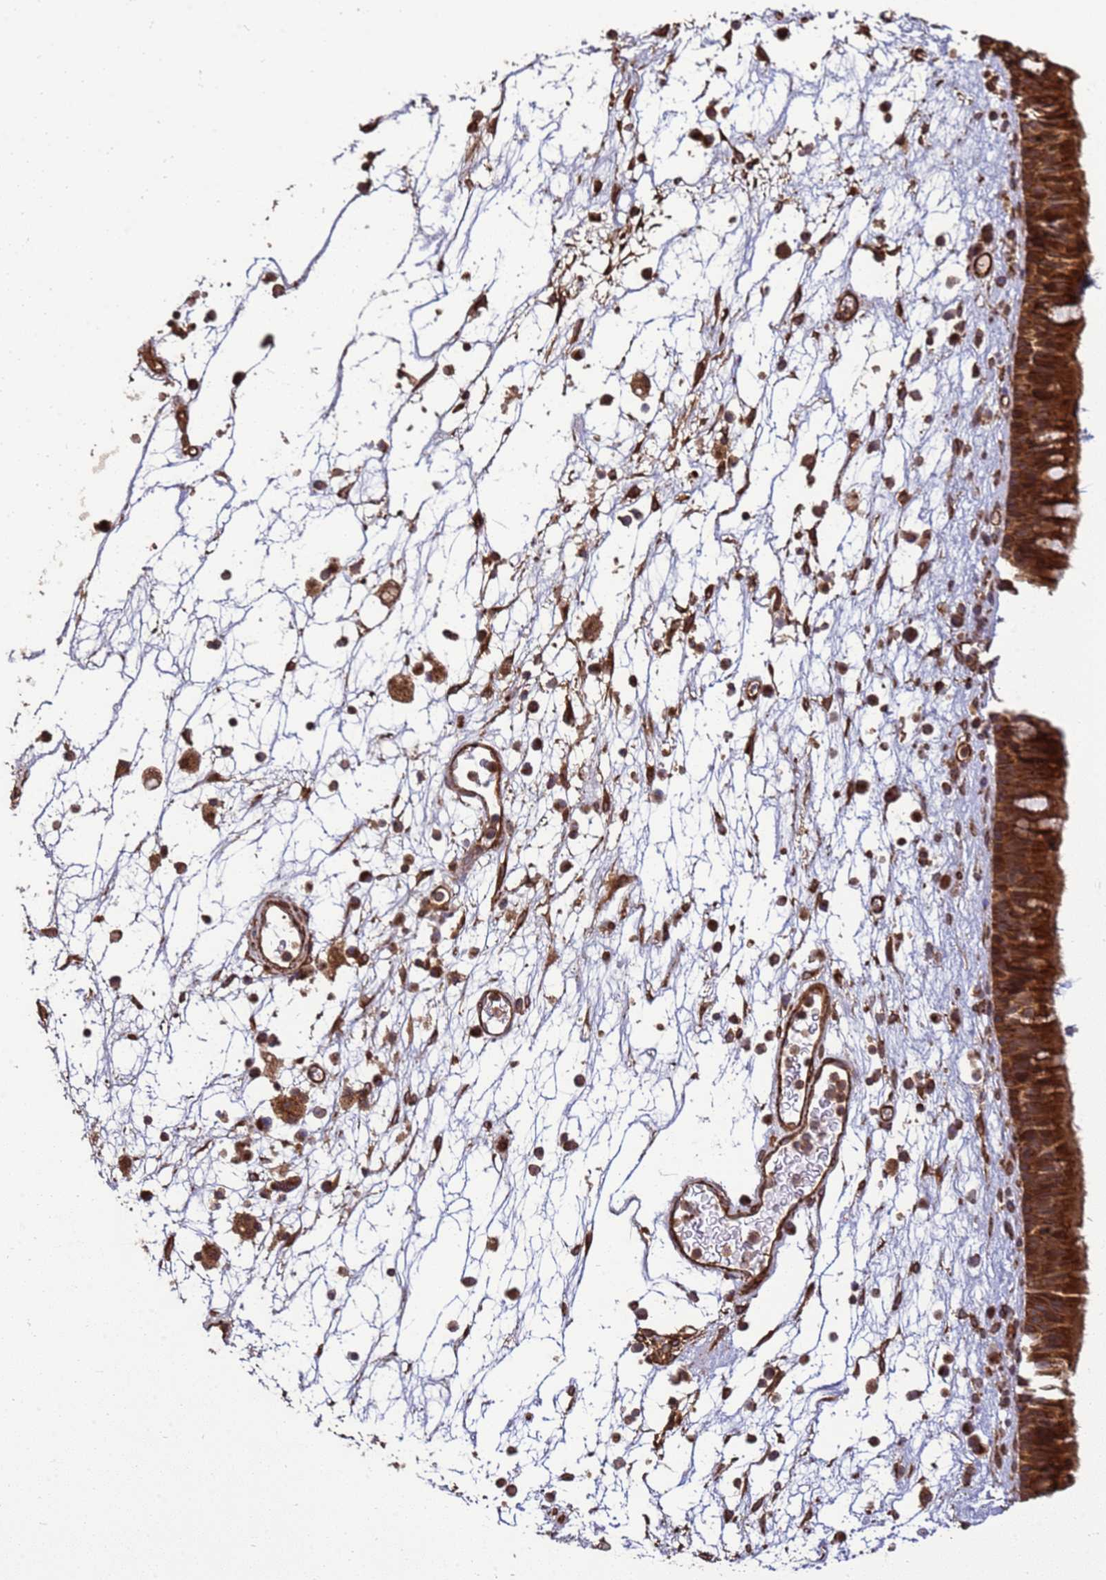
{"staining": {"intensity": "strong", "quantity": ">75%", "location": "cytoplasmic/membranous"}, "tissue": "nasopharynx", "cell_type": "Respiratory epithelial cells", "image_type": "normal", "snomed": [{"axis": "morphology", "description": "Normal tissue, NOS"}, {"axis": "morphology", "description": "Inflammation, NOS"}, {"axis": "morphology", "description": "Malignant melanoma, Metastatic site"}, {"axis": "topography", "description": "Nasopharynx"}], "caption": "A micrograph showing strong cytoplasmic/membranous positivity in approximately >75% of respiratory epithelial cells in normal nasopharynx, as visualized by brown immunohistochemical staining.", "gene": "CNOT1", "patient": {"sex": "male", "age": 70}}